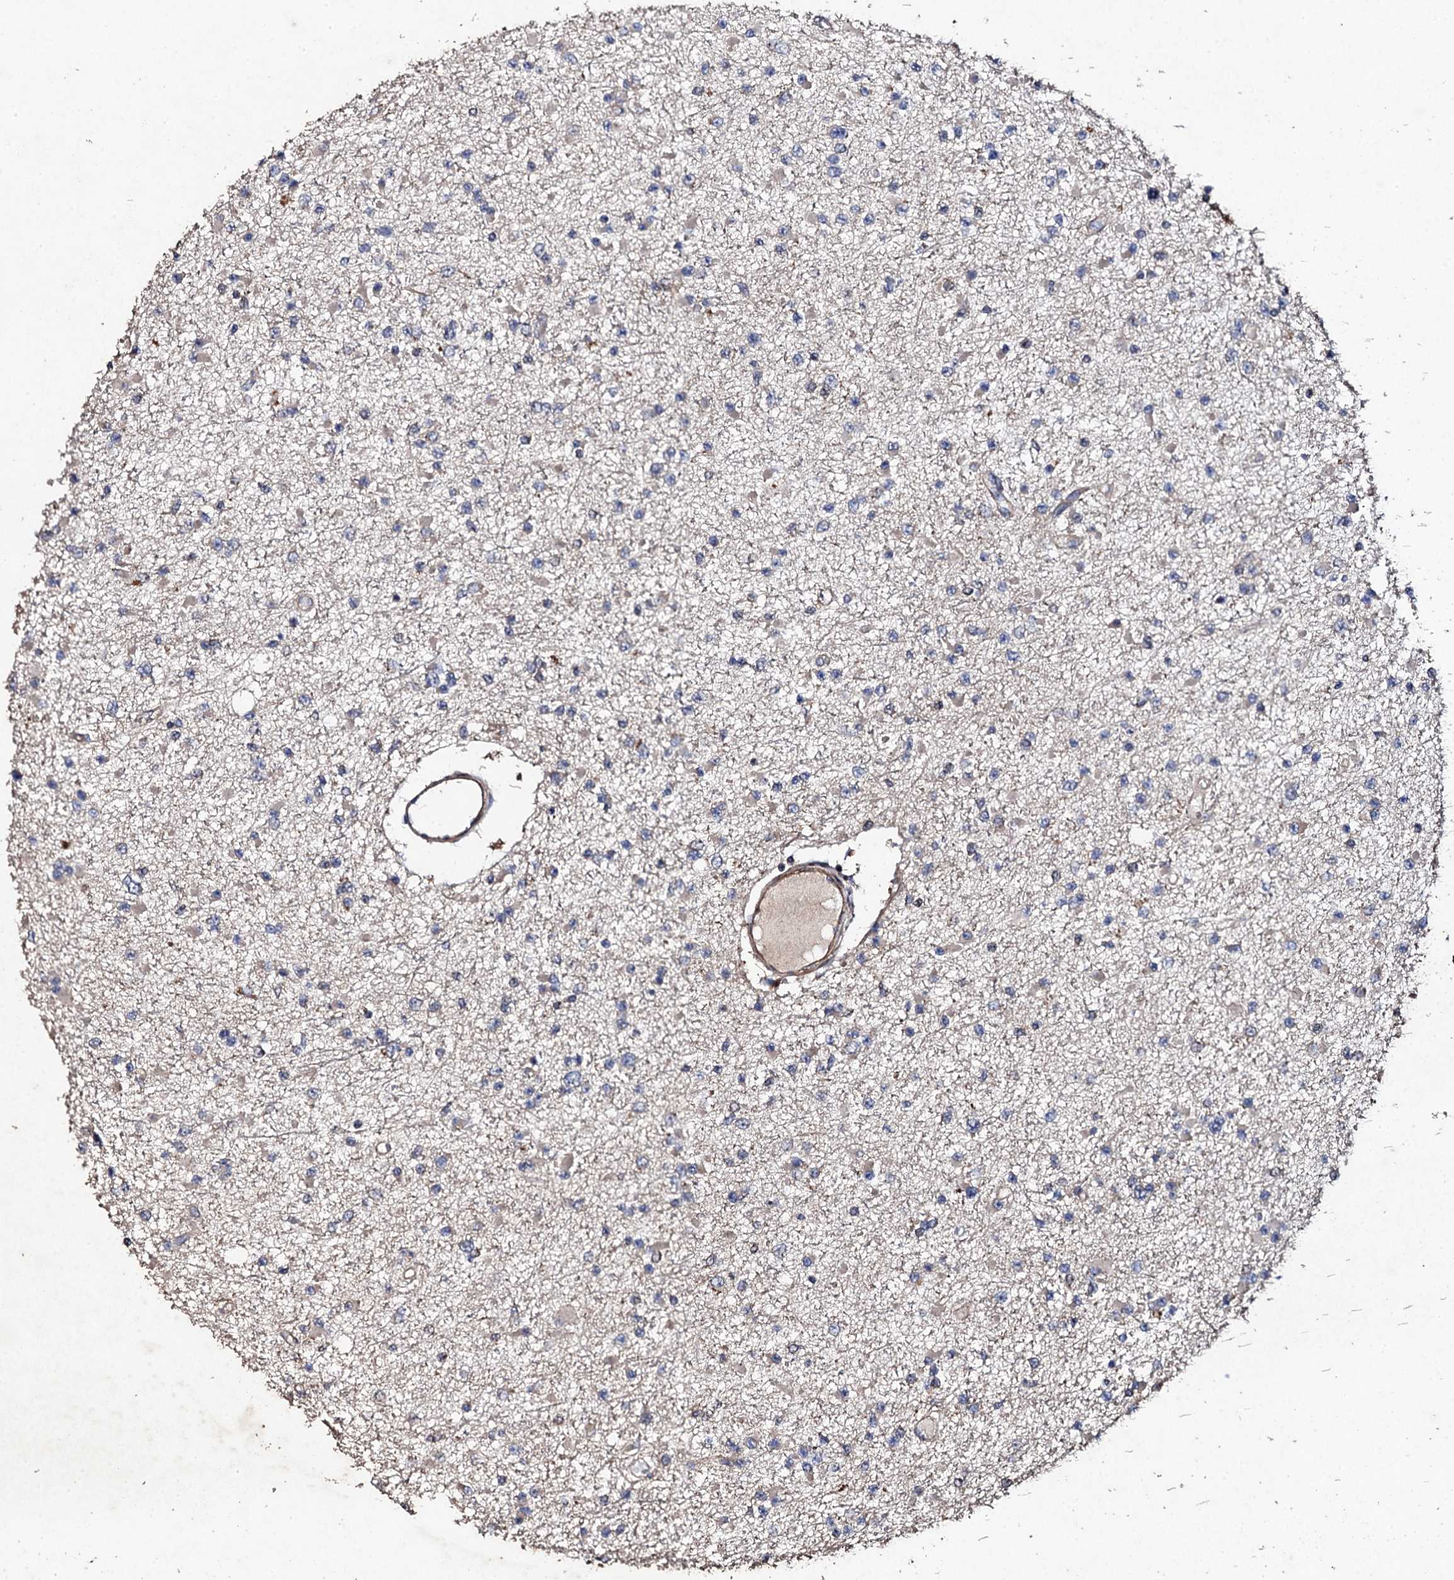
{"staining": {"intensity": "negative", "quantity": "none", "location": "none"}, "tissue": "glioma", "cell_type": "Tumor cells", "image_type": "cancer", "snomed": [{"axis": "morphology", "description": "Glioma, malignant, Low grade"}, {"axis": "topography", "description": "Brain"}], "caption": "This is an IHC micrograph of human malignant glioma (low-grade). There is no staining in tumor cells.", "gene": "MOCOS", "patient": {"sex": "female", "age": 22}}